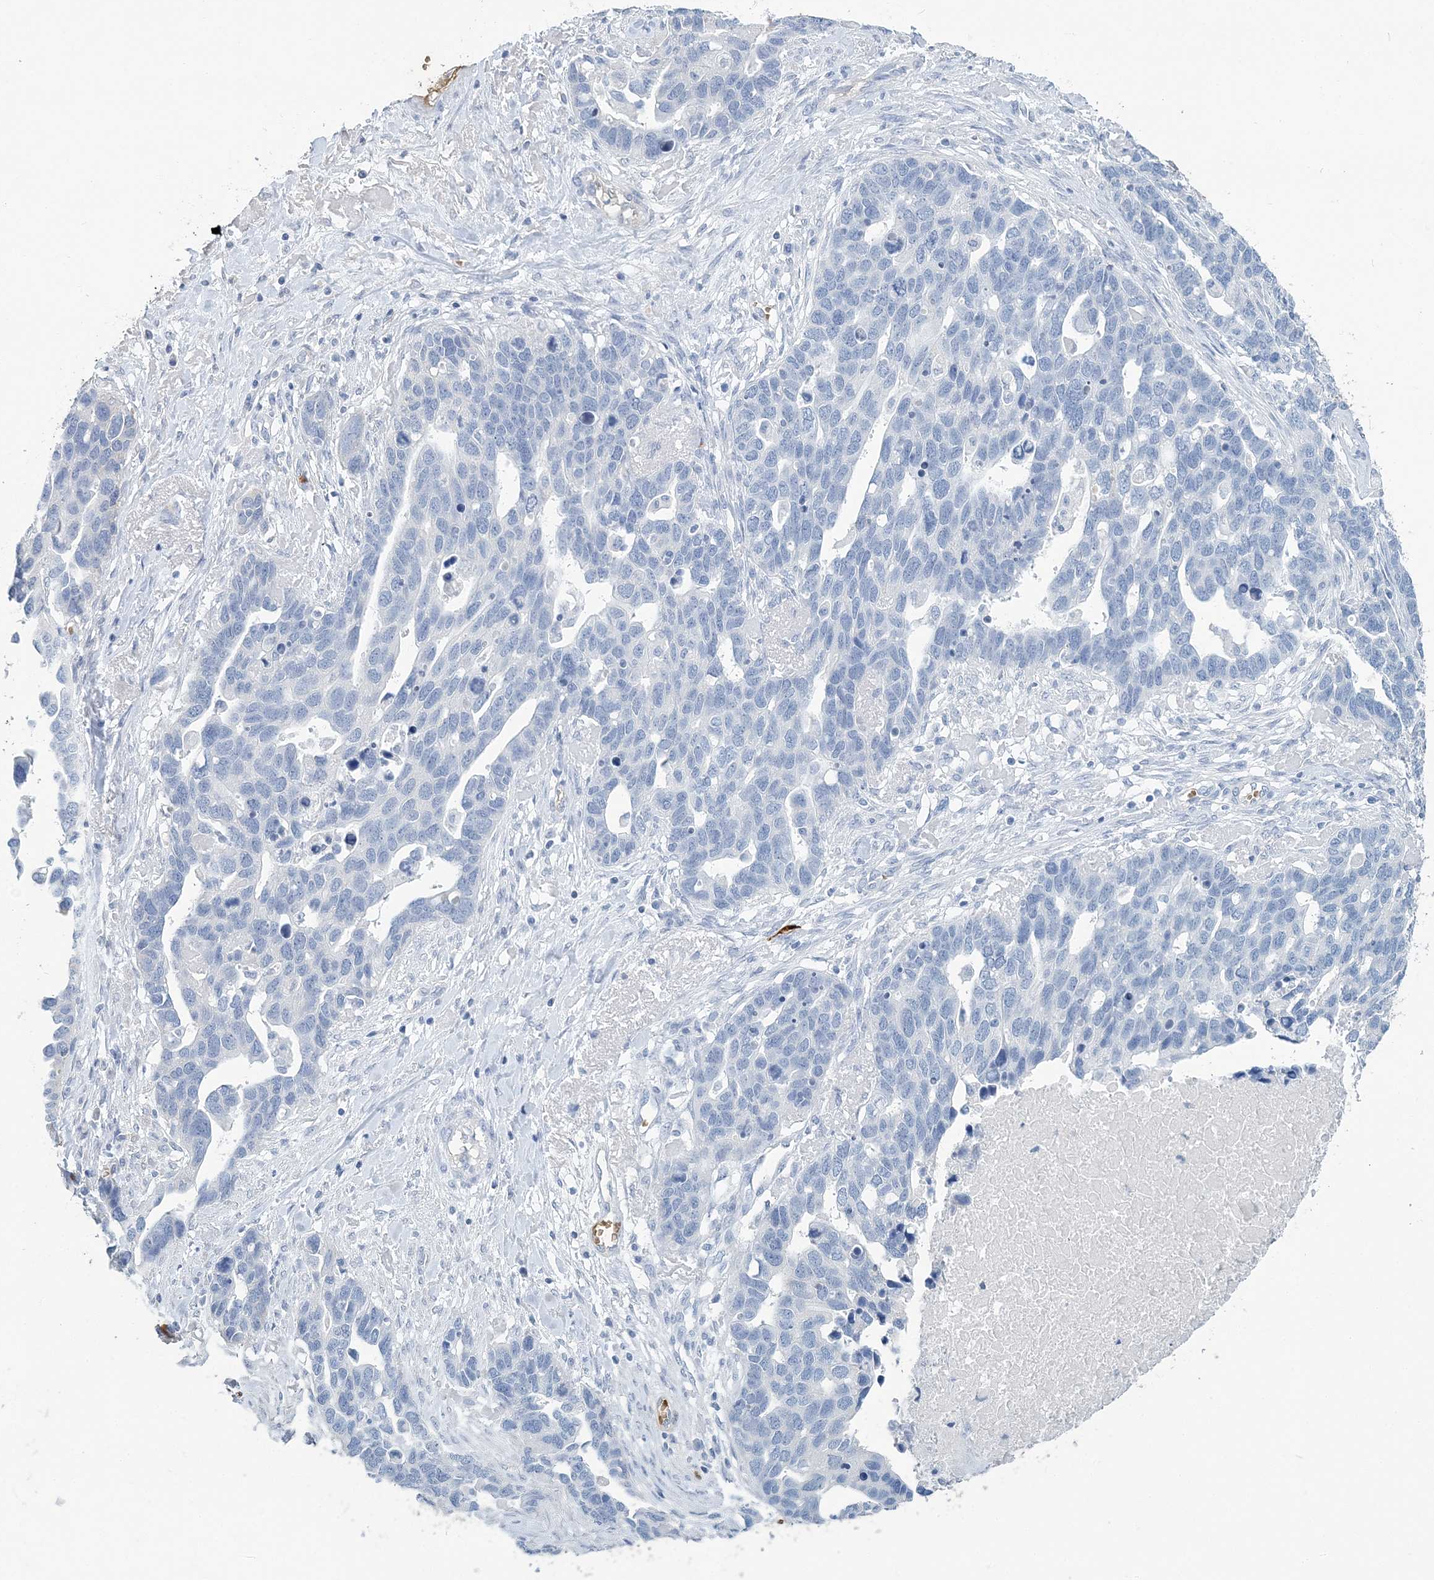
{"staining": {"intensity": "negative", "quantity": "none", "location": "none"}, "tissue": "ovarian cancer", "cell_type": "Tumor cells", "image_type": "cancer", "snomed": [{"axis": "morphology", "description": "Cystadenocarcinoma, serous, NOS"}, {"axis": "topography", "description": "Ovary"}], "caption": "Immunohistochemistry of human ovarian cancer reveals no expression in tumor cells.", "gene": "HBD", "patient": {"sex": "female", "age": 54}}